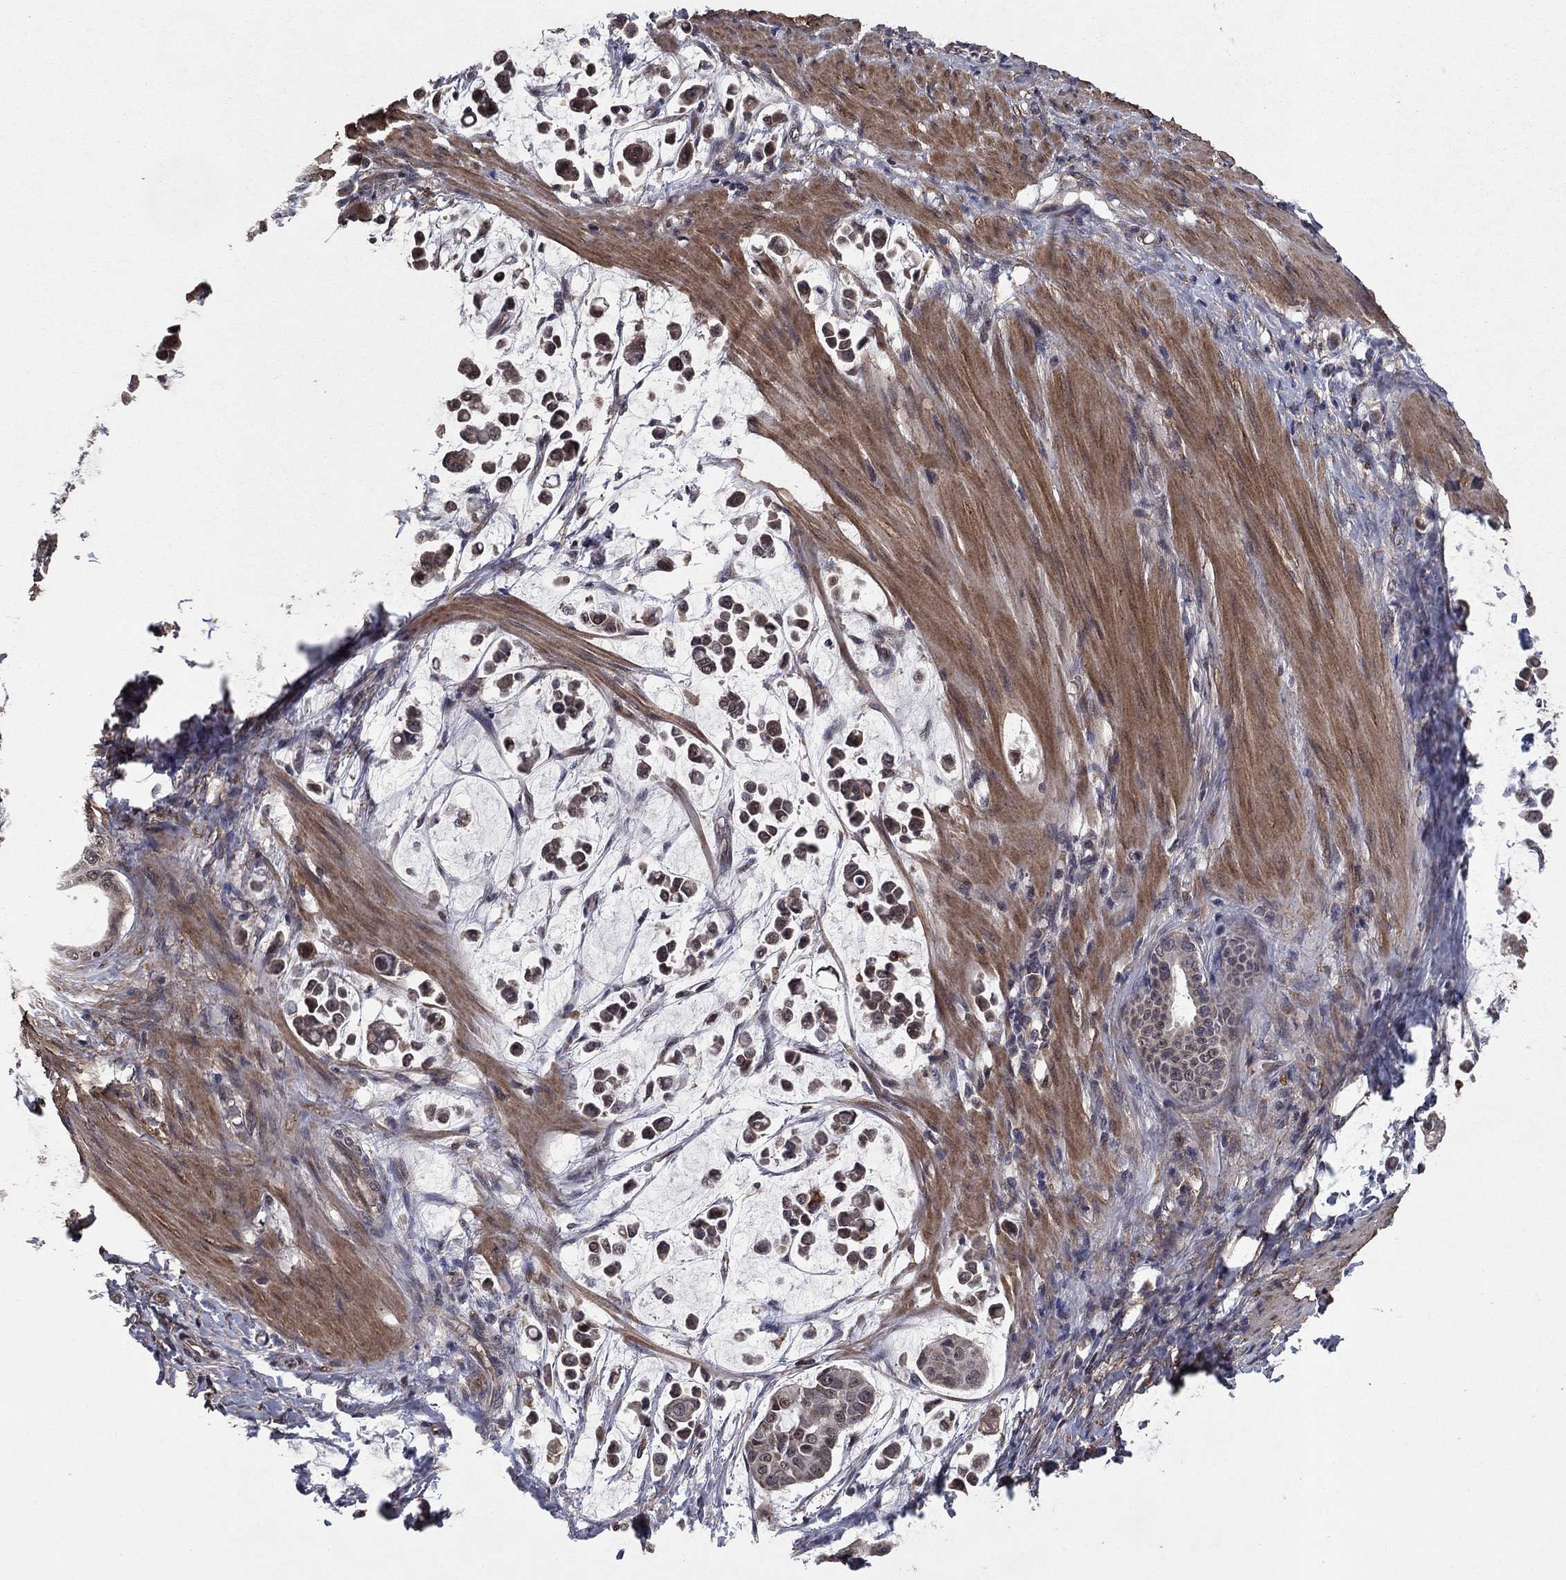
{"staining": {"intensity": "negative", "quantity": "none", "location": "none"}, "tissue": "stomach cancer", "cell_type": "Tumor cells", "image_type": "cancer", "snomed": [{"axis": "morphology", "description": "Adenocarcinoma, NOS"}, {"axis": "topography", "description": "Stomach"}], "caption": "DAB immunohistochemical staining of human stomach cancer demonstrates no significant expression in tumor cells.", "gene": "DHRS1", "patient": {"sex": "male", "age": 82}}